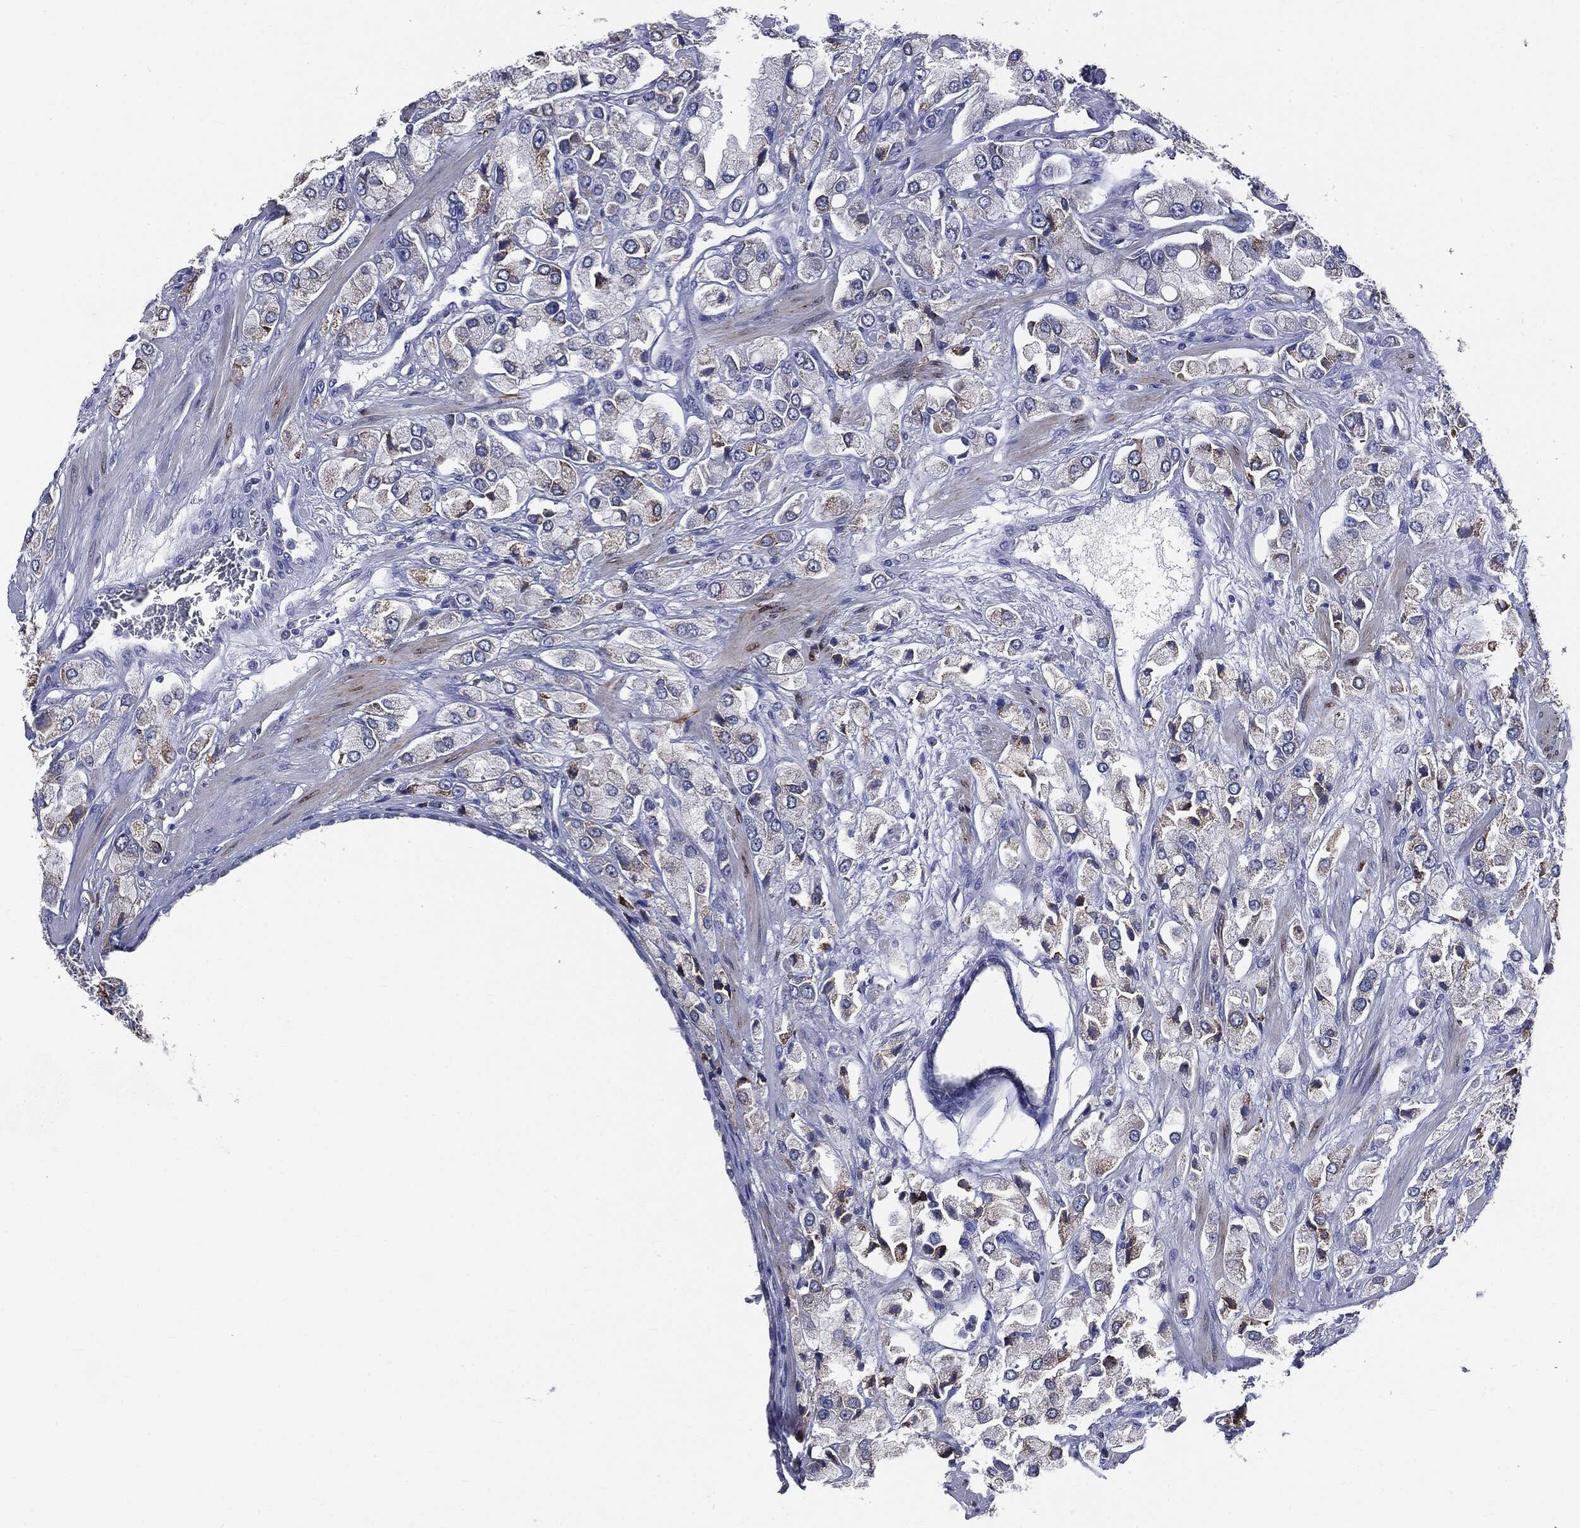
{"staining": {"intensity": "moderate", "quantity": "<25%", "location": "cytoplasmic/membranous"}, "tissue": "prostate cancer", "cell_type": "Tumor cells", "image_type": "cancer", "snomed": [{"axis": "morphology", "description": "Adenocarcinoma, NOS"}, {"axis": "topography", "description": "Prostate and seminal vesicle, NOS"}, {"axis": "topography", "description": "Prostate"}], "caption": "Approximately <25% of tumor cells in prostate cancer (adenocarcinoma) show moderate cytoplasmic/membranous protein staining as visualized by brown immunohistochemical staining.", "gene": "PTGS2", "patient": {"sex": "male", "age": 64}}